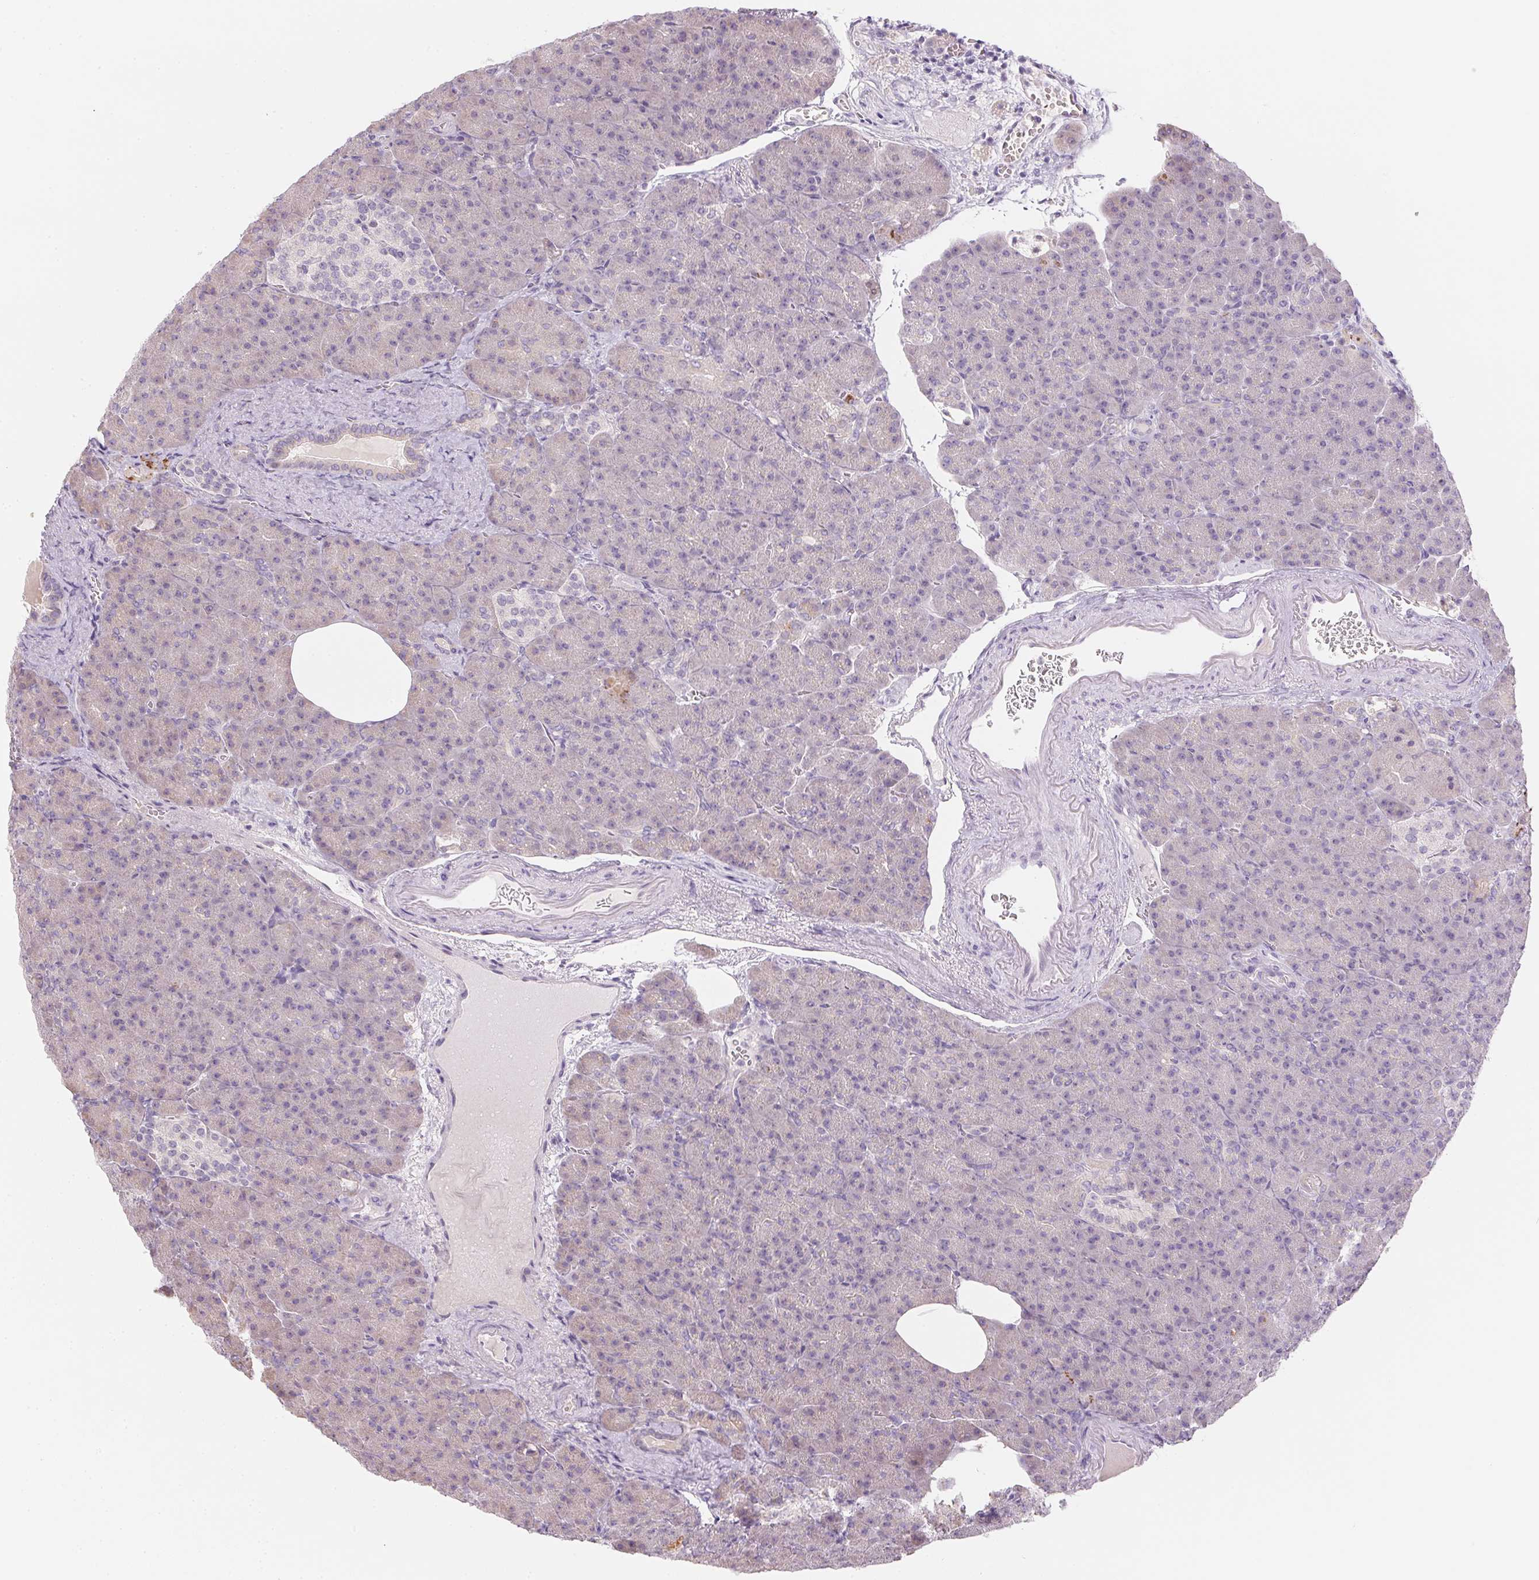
{"staining": {"intensity": "negative", "quantity": "none", "location": "none"}, "tissue": "pancreas", "cell_type": "Exocrine glandular cells", "image_type": "normal", "snomed": [{"axis": "morphology", "description": "Normal tissue, NOS"}, {"axis": "topography", "description": "Pancreas"}], "caption": "Immunohistochemistry (IHC) of normal pancreas exhibits no staining in exocrine glandular cells. The staining is performed using DAB brown chromogen with nuclei counter-stained in using hematoxylin.", "gene": "CTCFL", "patient": {"sex": "female", "age": 74}}